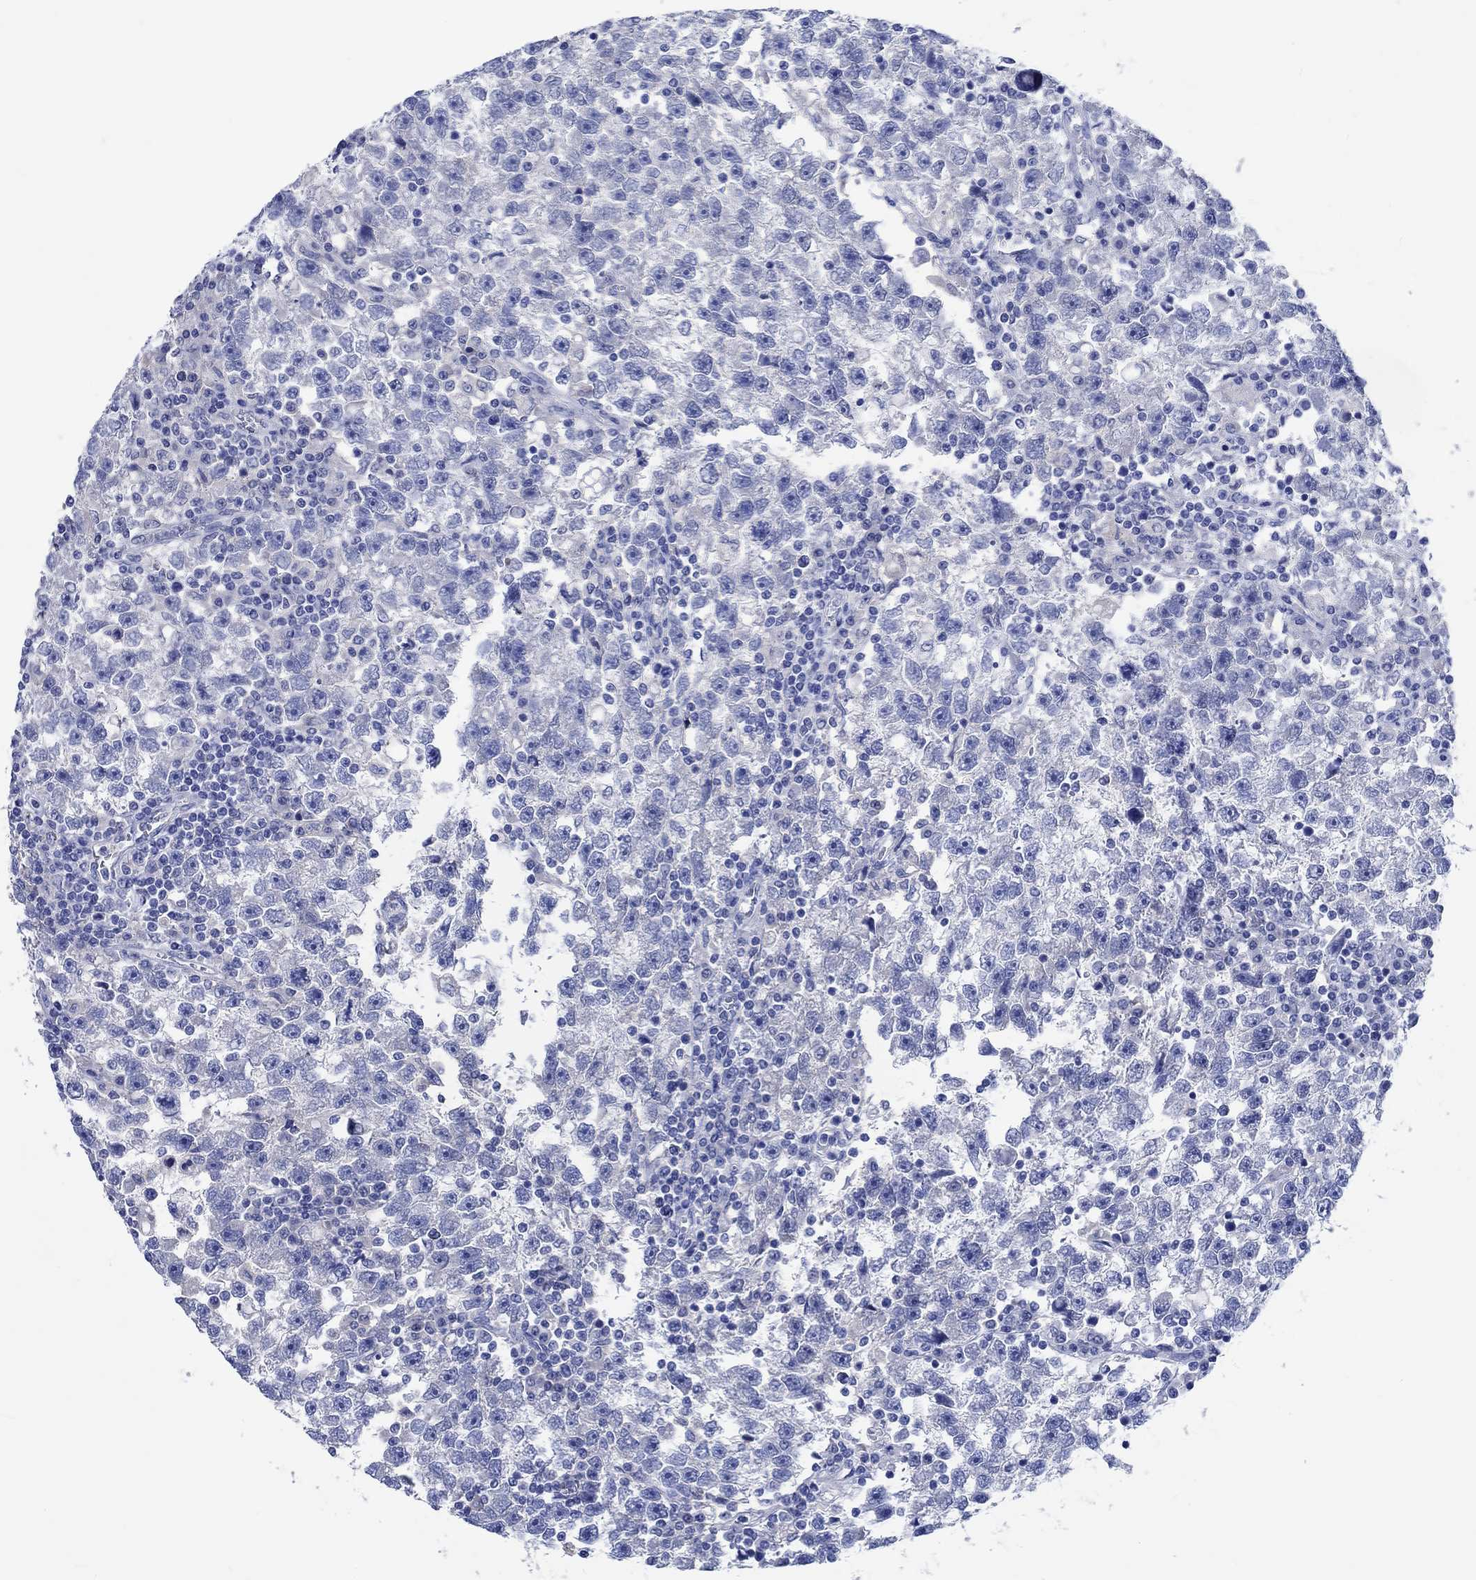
{"staining": {"intensity": "negative", "quantity": "none", "location": "none"}, "tissue": "testis cancer", "cell_type": "Tumor cells", "image_type": "cancer", "snomed": [{"axis": "morphology", "description": "Seminoma, NOS"}, {"axis": "topography", "description": "Testis"}], "caption": "Histopathology image shows no significant protein positivity in tumor cells of testis cancer (seminoma).", "gene": "SHISA4", "patient": {"sex": "male", "age": 47}}